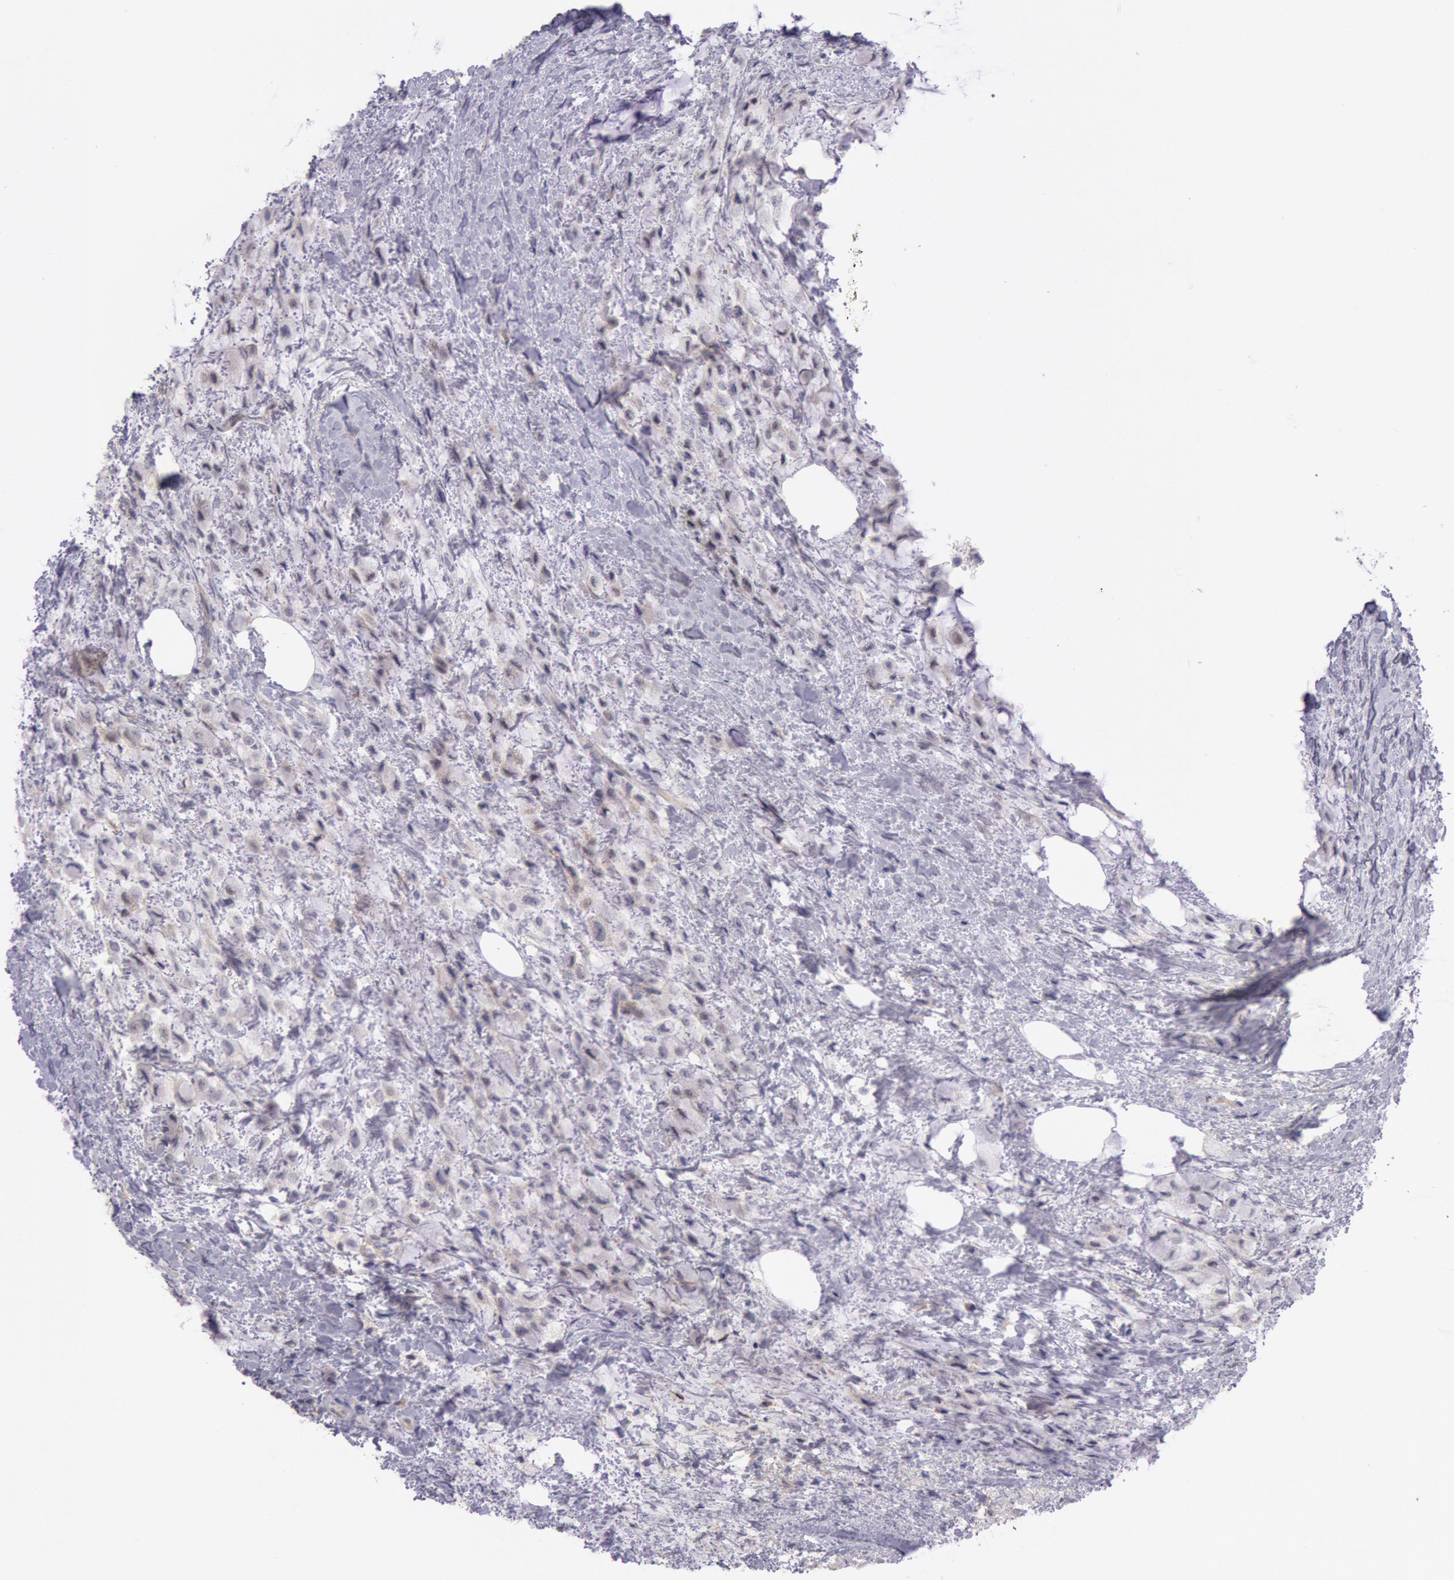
{"staining": {"intensity": "weak", "quantity": ">75%", "location": "cytoplasmic/membranous"}, "tissue": "breast cancer", "cell_type": "Tumor cells", "image_type": "cancer", "snomed": [{"axis": "morphology", "description": "Lobular carcinoma"}, {"axis": "topography", "description": "Breast"}], "caption": "IHC micrograph of breast cancer stained for a protein (brown), which exhibits low levels of weak cytoplasmic/membranous positivity in approximately >75% of tumor cells.", "gene": "TRIB2", "patient": {"sex": "female", "age": 85}}